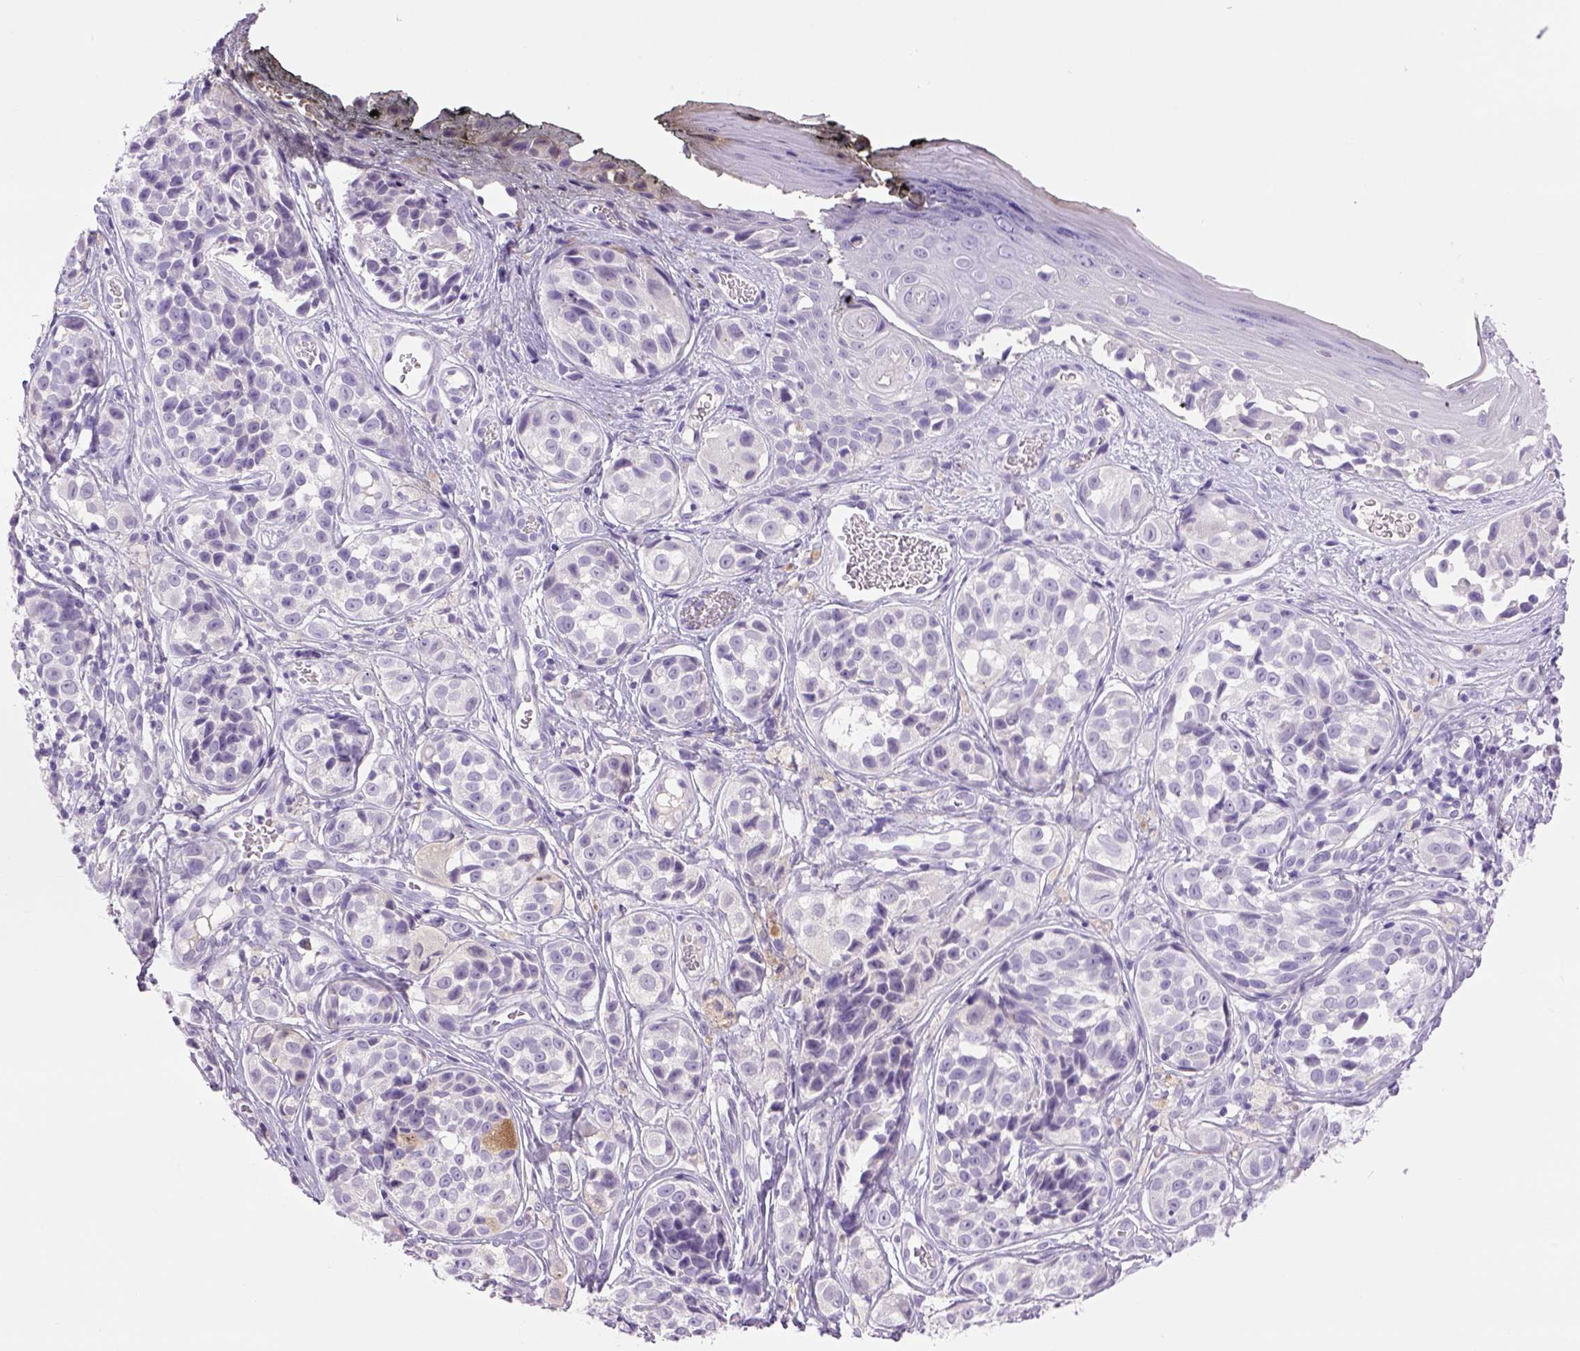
{"staining": {"intensity": "negative", "quantity": "none", "location": "none"}, "tissue": "melanoma", "cell_type": "Tumor cells", "image_type": "cancer", "snomed": [{"axis": "morphology", "description": "Malignant melanoma, NOS"}, {"axis": "topography", "description": "Skin"}], "caption": "Immunohistochemistry (IHC) photomicrograph of neoplastic tissue: human malignant melanoma stained with DAB (3,3'-diaminobenzidine) shows no significant protein positivity in tumor cells. (Stains: DAB (3,3'-diaminobenzidine) immunohistochemistry (IHC) with hematoxylin counter stain, Microscopy: brightfield microscopy at high magnification).", "gene": "DBH", "patient": {"sex": "male", "age": 48}}